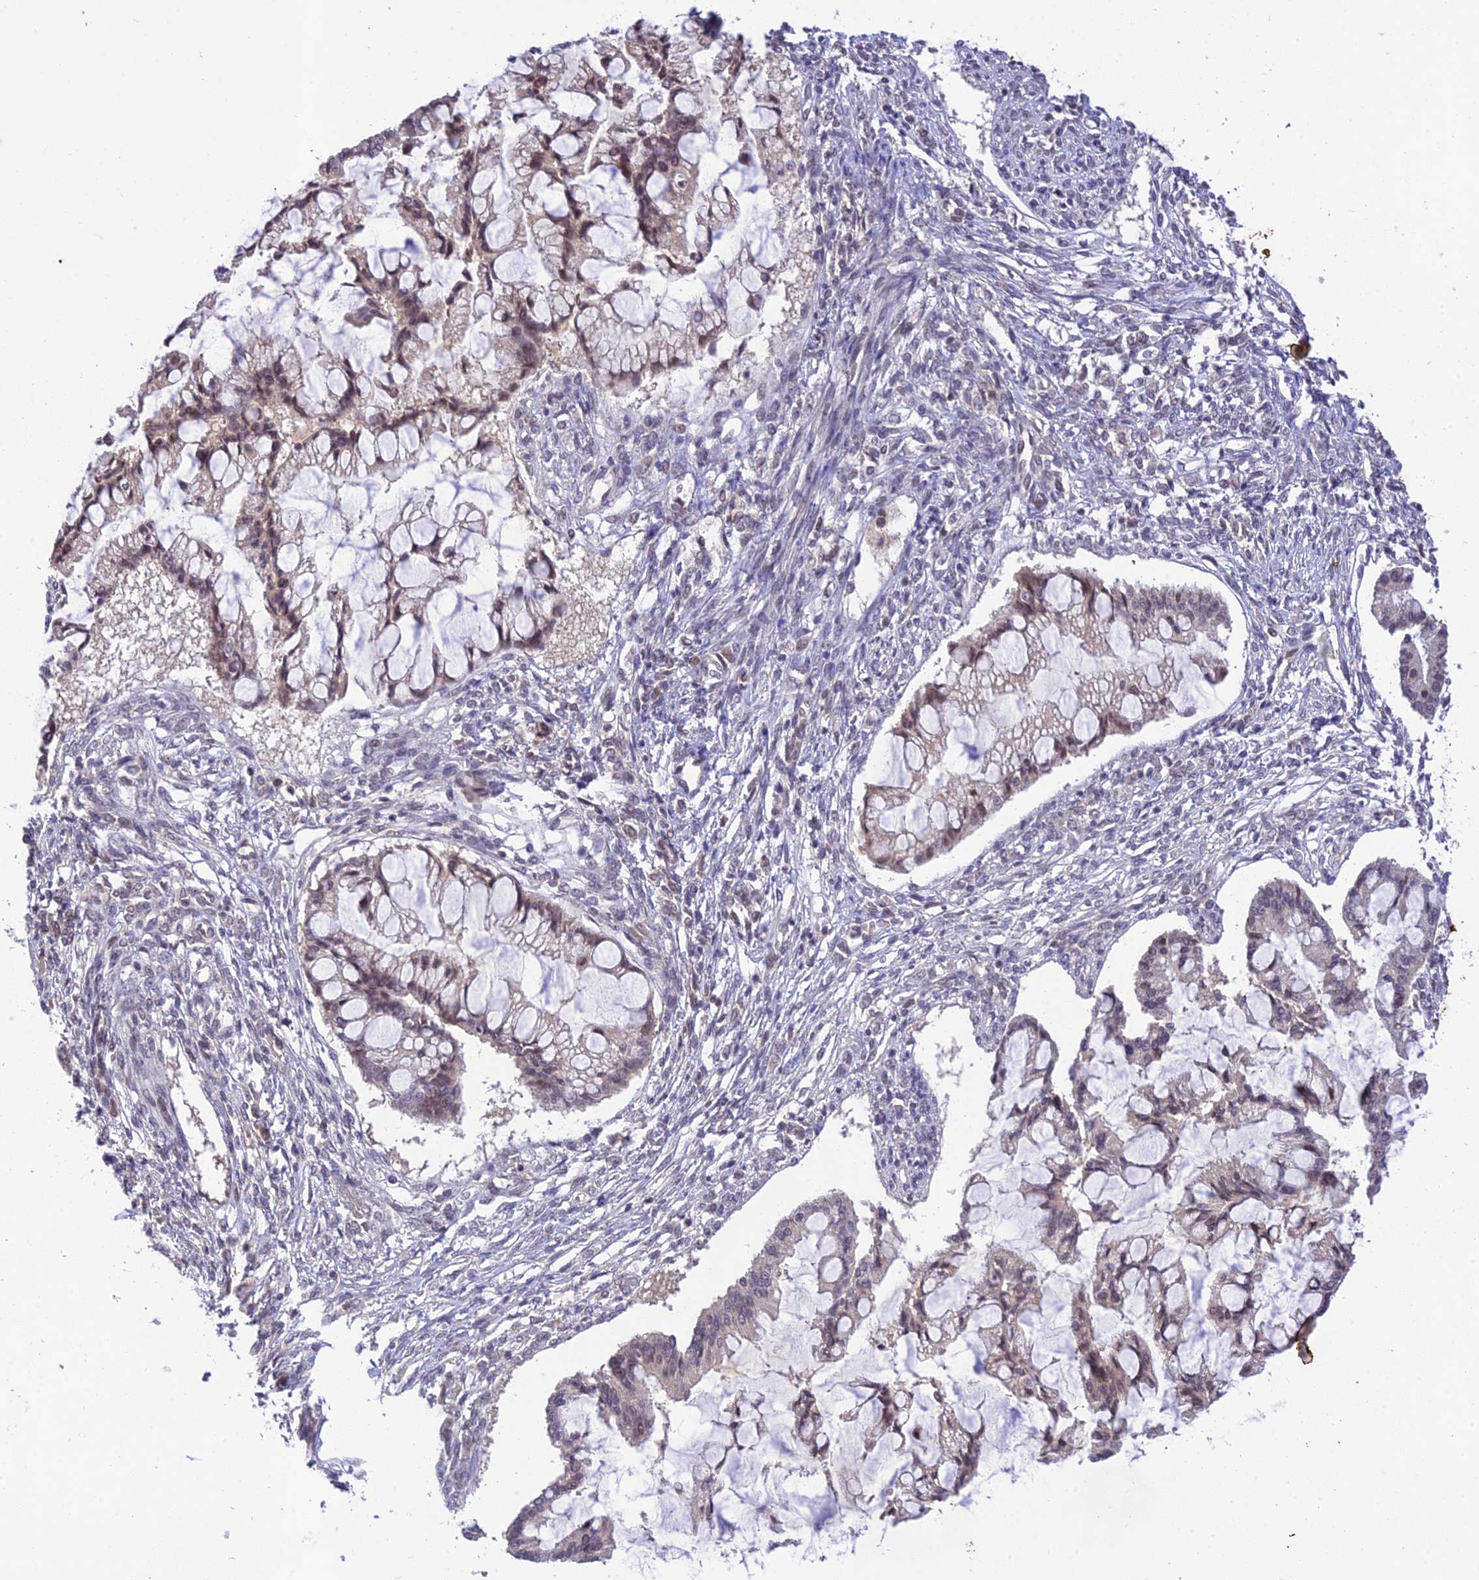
{"staining": {"intensity": "weak", "quantity": "25%-75%", "location": "nuclear"}, "tissue": "ovarian cancer", "cell_type": "Tumor cells", "image_type": "cancer", "snomed": [{"axis": "morphology", "description": "Cystadenocarcinoma, mucinous, NOS"}, {"axis": "topography", "description": "Ovary"}], "caption": "Ovarian cancer stained for a protein exhibits weak nuclear positivity in tumor cells. The staining was performed using DAB, with brown indicating positive protein expression. Nuclei are stained blue with hematoxylin.", "gene": "TEKT1", "patient": {"sex": "female", "age": 73}}